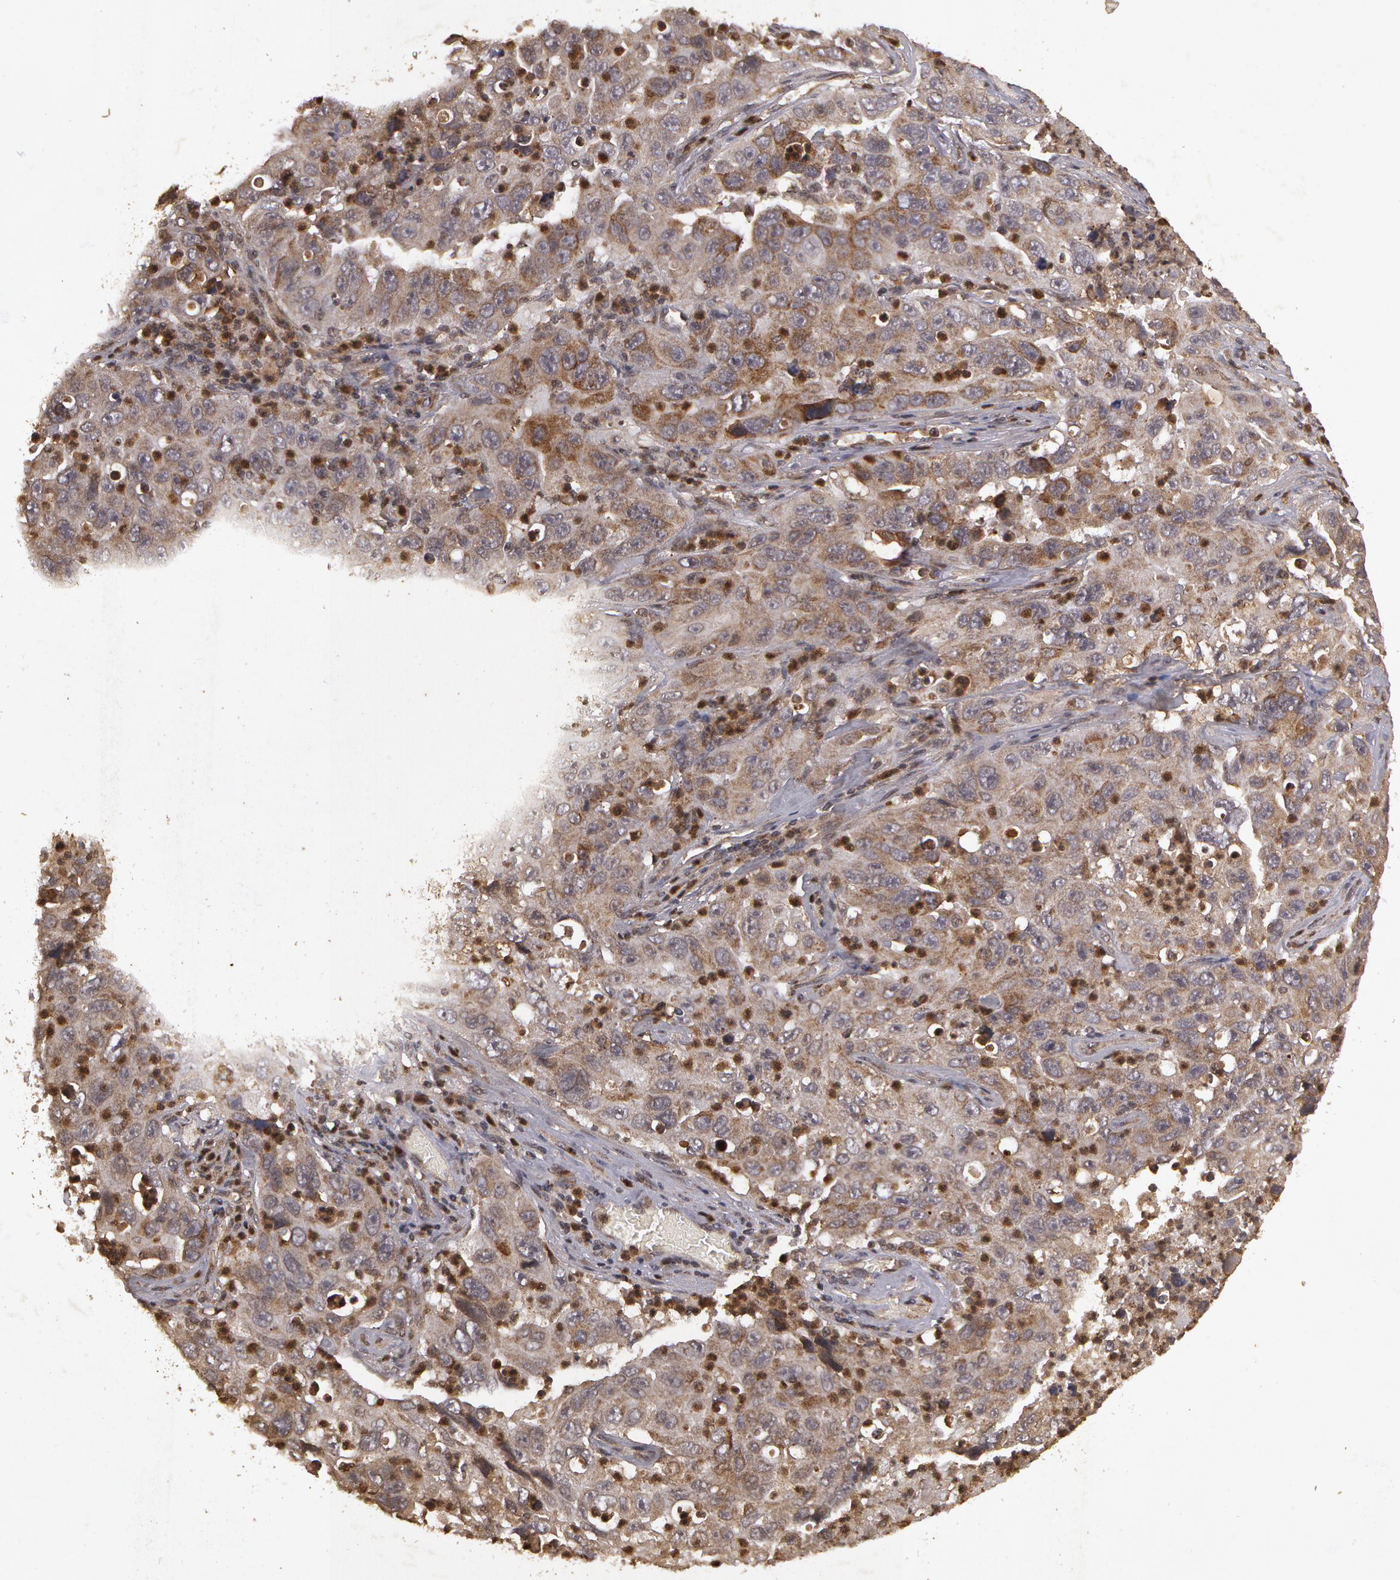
{"staining": {"intensity": "weak", "quantity": "<25%", "location": "cytoplasmic/membranous"}, "tissue": "lung cancer", "cell_type": "Tumor cells", "image_type": "cancer", "snomed": [{"axis": "morphology", "description": "Squamous cell carcinoma, NOS"}, {"axis": "topography", "description": "Lung"}], "caption": "A high-resolution micrograph shows immunohistochemistry staining of lung squamous cell carcinoma, which demonstrates no significant expression in tumor cells.", "gene": "CALR", "patient": {"sex": "male", "age": 64}}